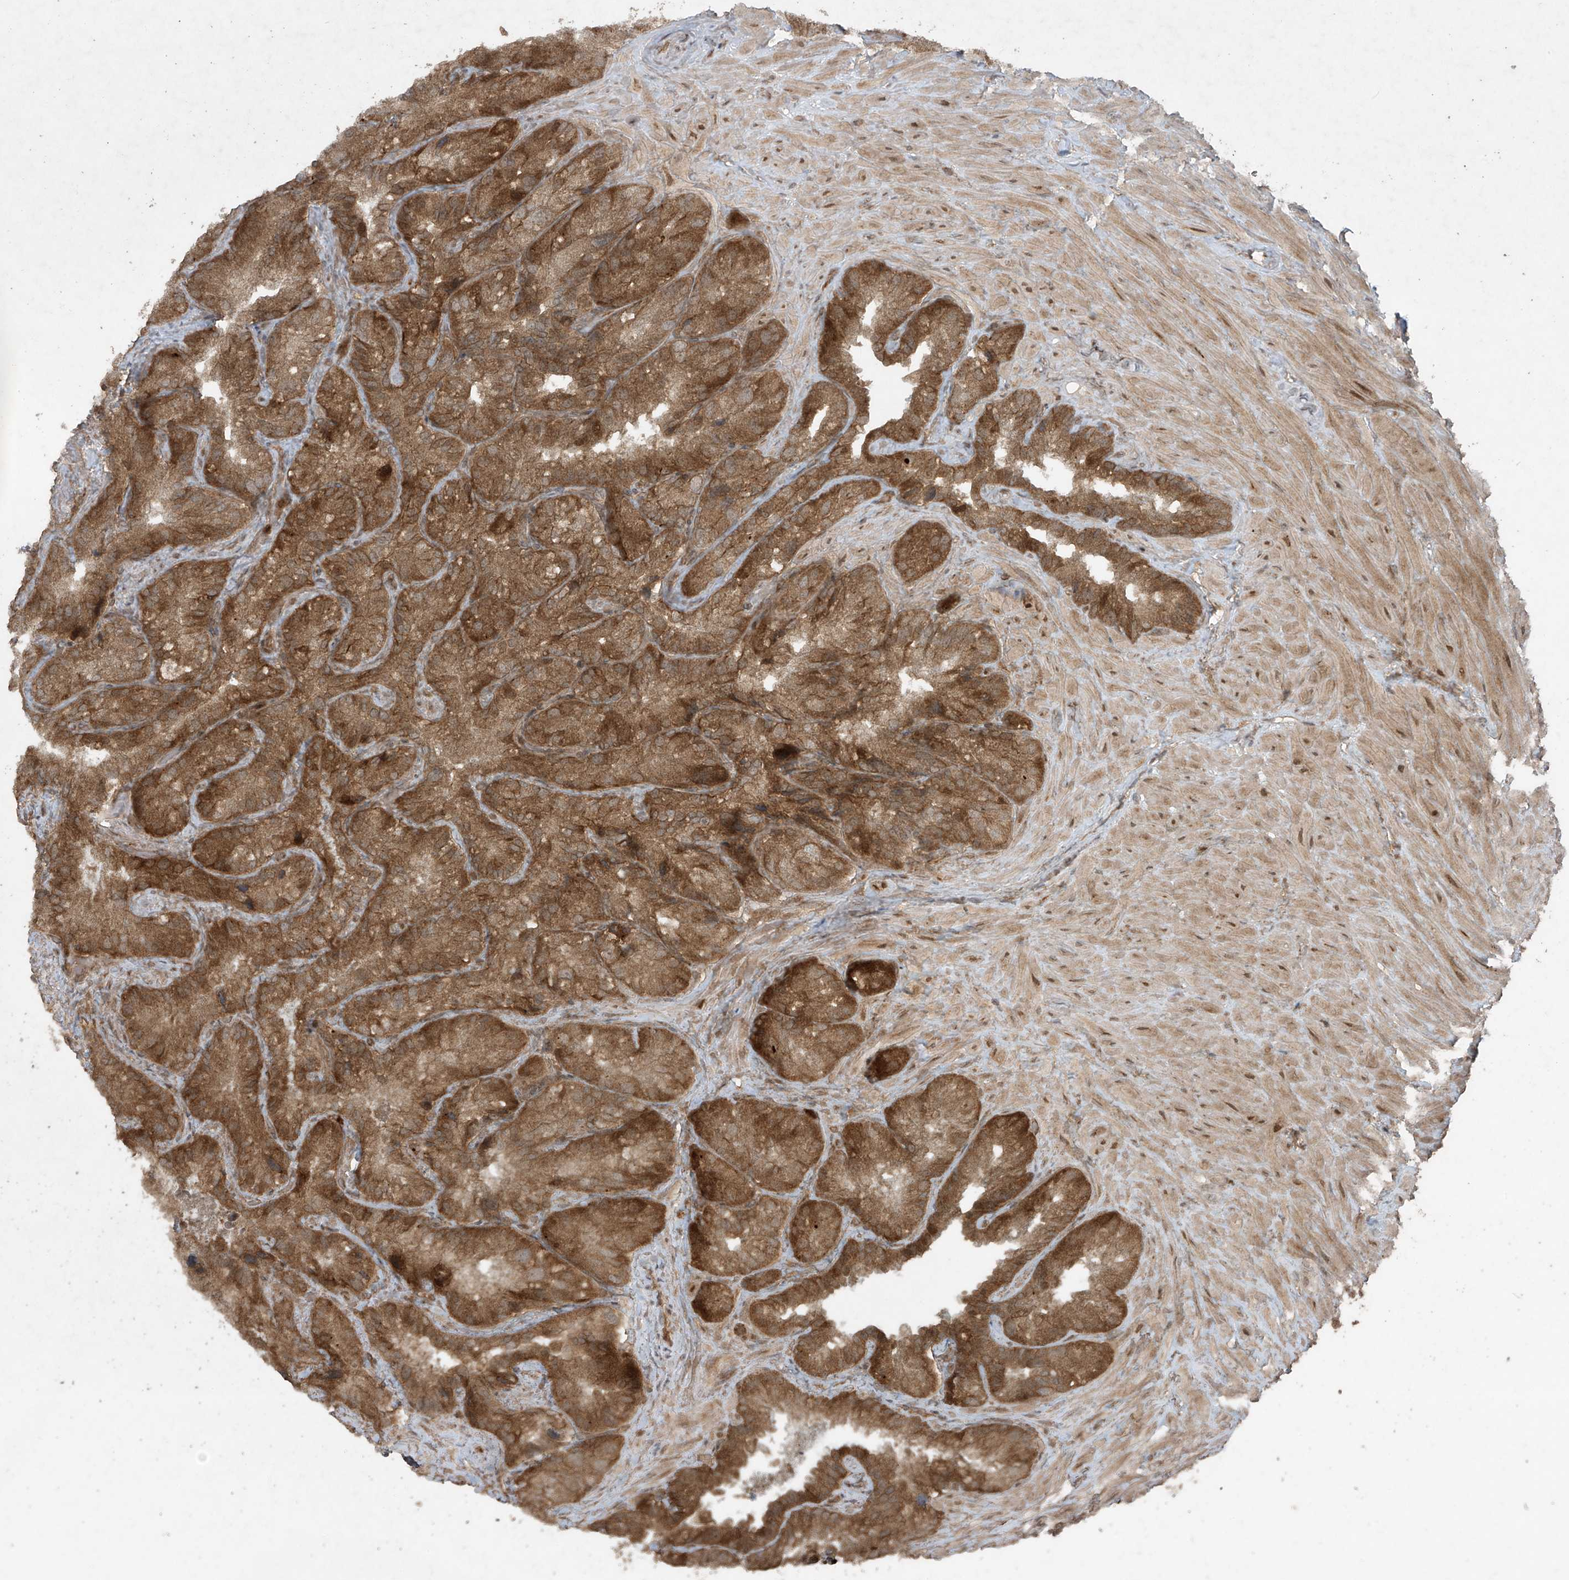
{"staining": {"intensity": "strong", "quantity": ">75%", "location": "cytoplasmic/membranous"}, "tissue": "seminal vesicle", "cell_type": "Glandular cells", "image_type": "normal", "snomed": [{"axis": "morphology", "description": "Normal tissue, NOS"}, {"axis": "topography", "description": "Prostate"}, {"axis": "topography", "description": "Seminal veicle"}], "caption": "Normal seminal vesicle displays strong cytoplasmic/membranous expression in approximately >75% of glandular cells, visualized by immunohistochemistry.", "gene": "PGPEP1", "patient": {"sex": "male", "age": 68}}